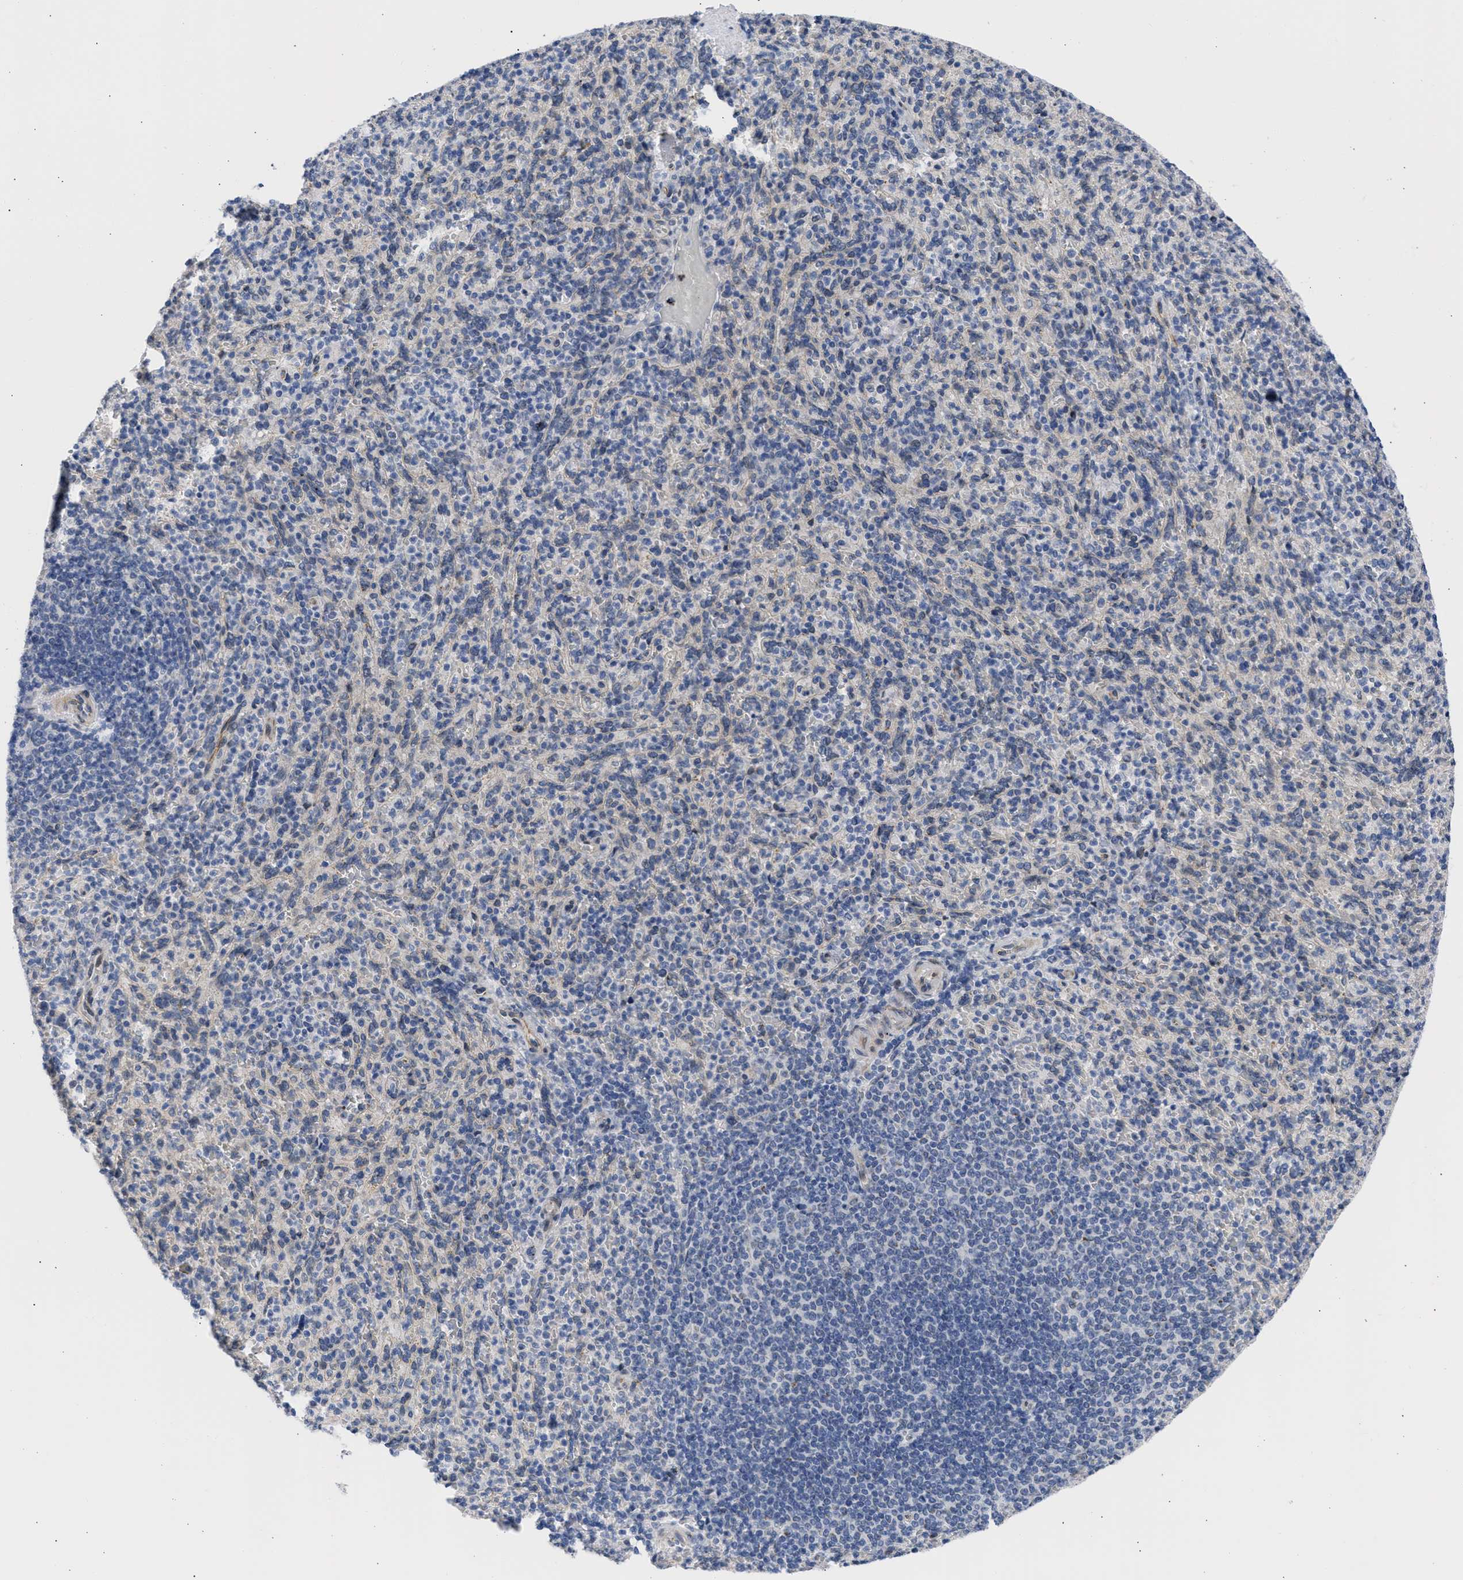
{"staining": {"intensity": "negative", "quantity": "none", "location": "none"}, "tissue": "spleen", "cell_type": "Cells in red pulp", "image_type": "normal", "snomed": [{"axis": "morphology", "description": "Normal tissue, NOS"}, {"axis": "topography", "description": "Spleen"}], "caption": "Immunohistochemistry (IHC) micrograph of normal spleen stained for a protein (brown), which displays no positivity in cells in red pulp.", "gene": "NUP35", "patient": {"sex": "male", "age": 36}}